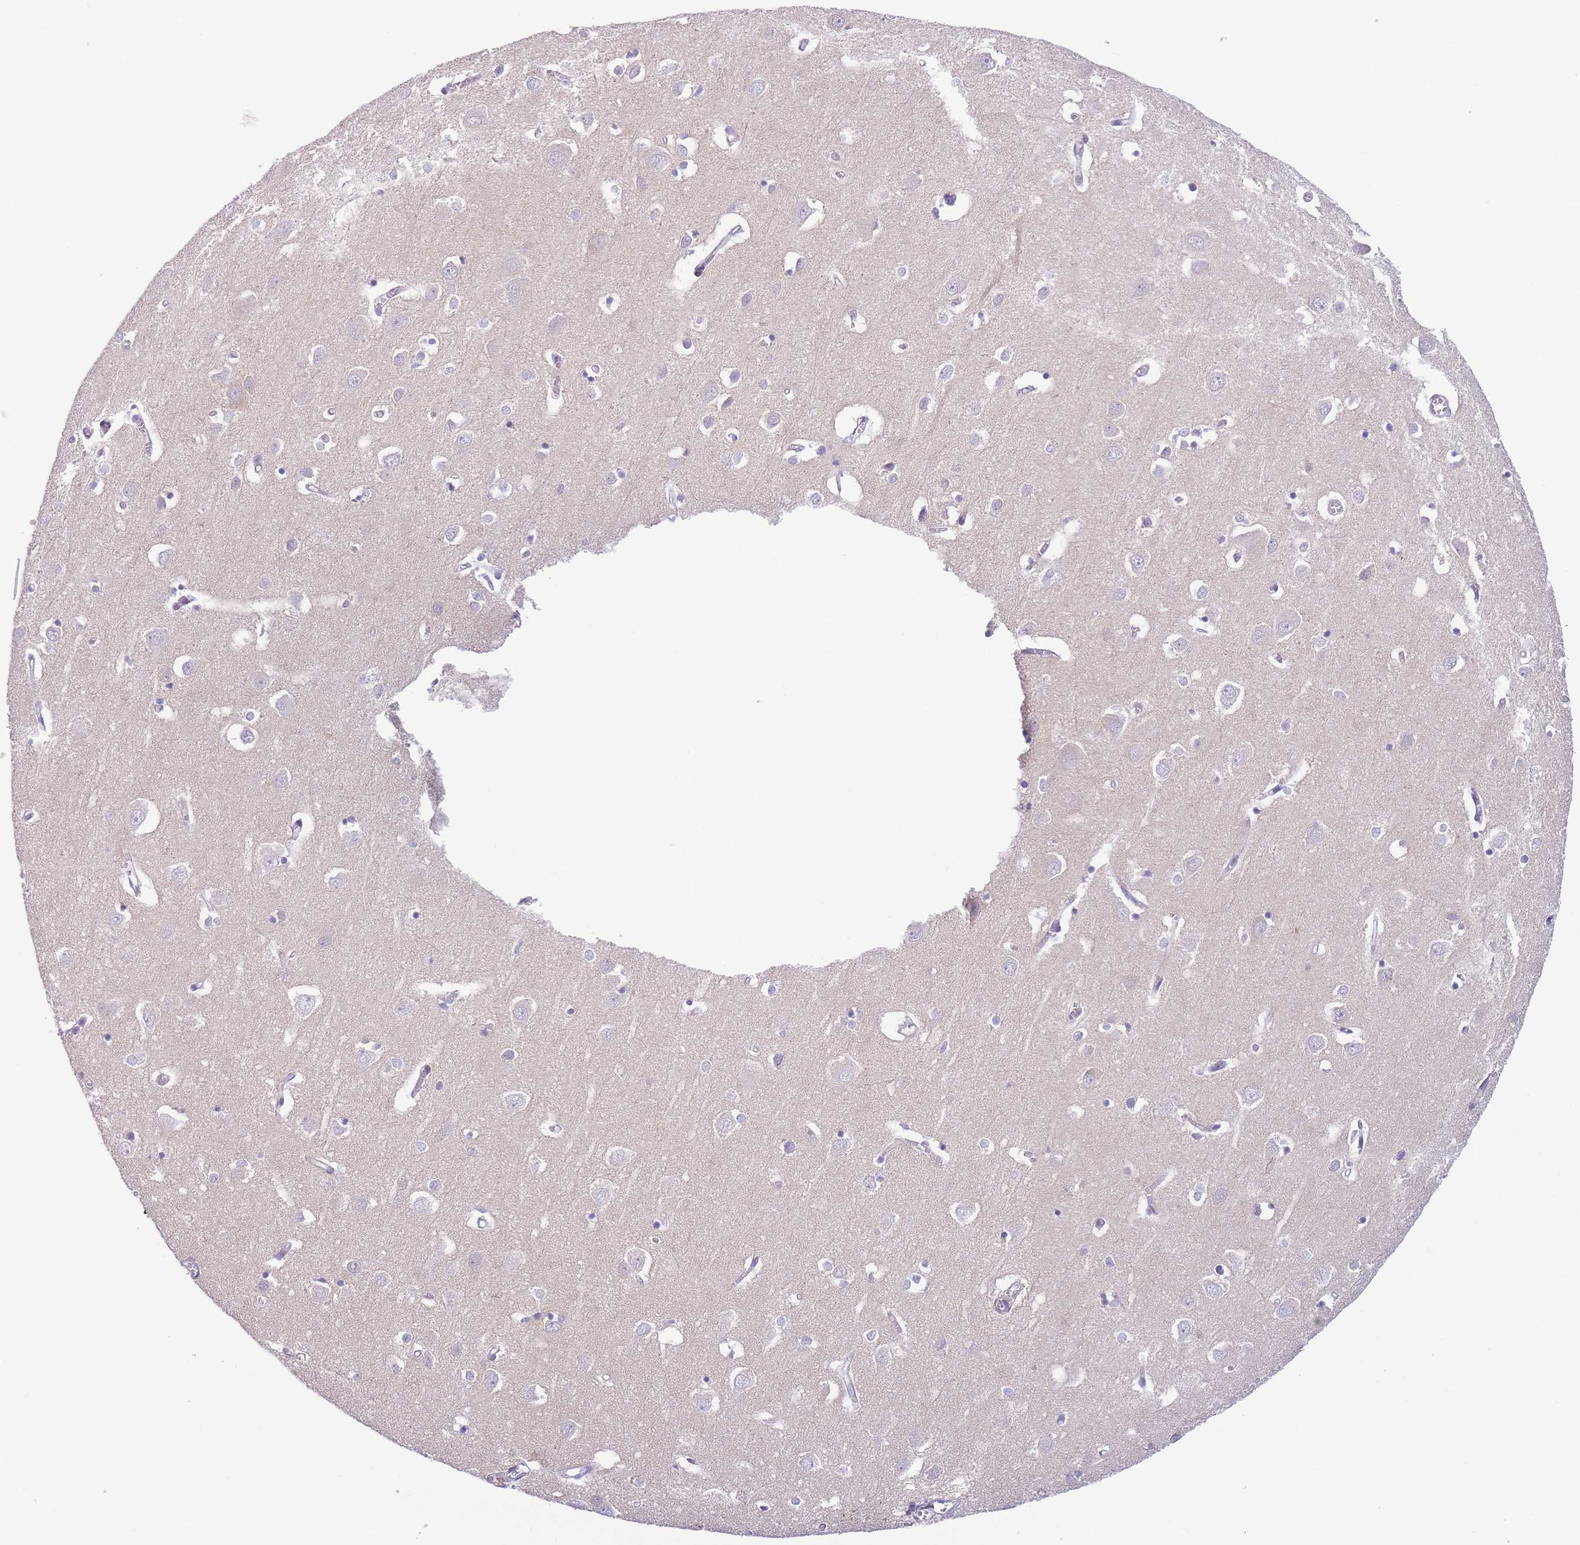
{"staining": {"intensity": "negative", "quantity": "none", "location": "none"}, "tissue": "cerebral cortex", "cell_type": "Endothelial cells", "image_type": "normal", "snomed": [{"axis": "morphology", "description": "Normal tissue, NOS"}, {"axis": "topography", "description": "Cerebral cortex"}], "caption": "An image of human cerebral cortex is negative for staining in endothelial cells.", "gene": "C9orf152", "patient": {"sex": "male", "age": 70}}